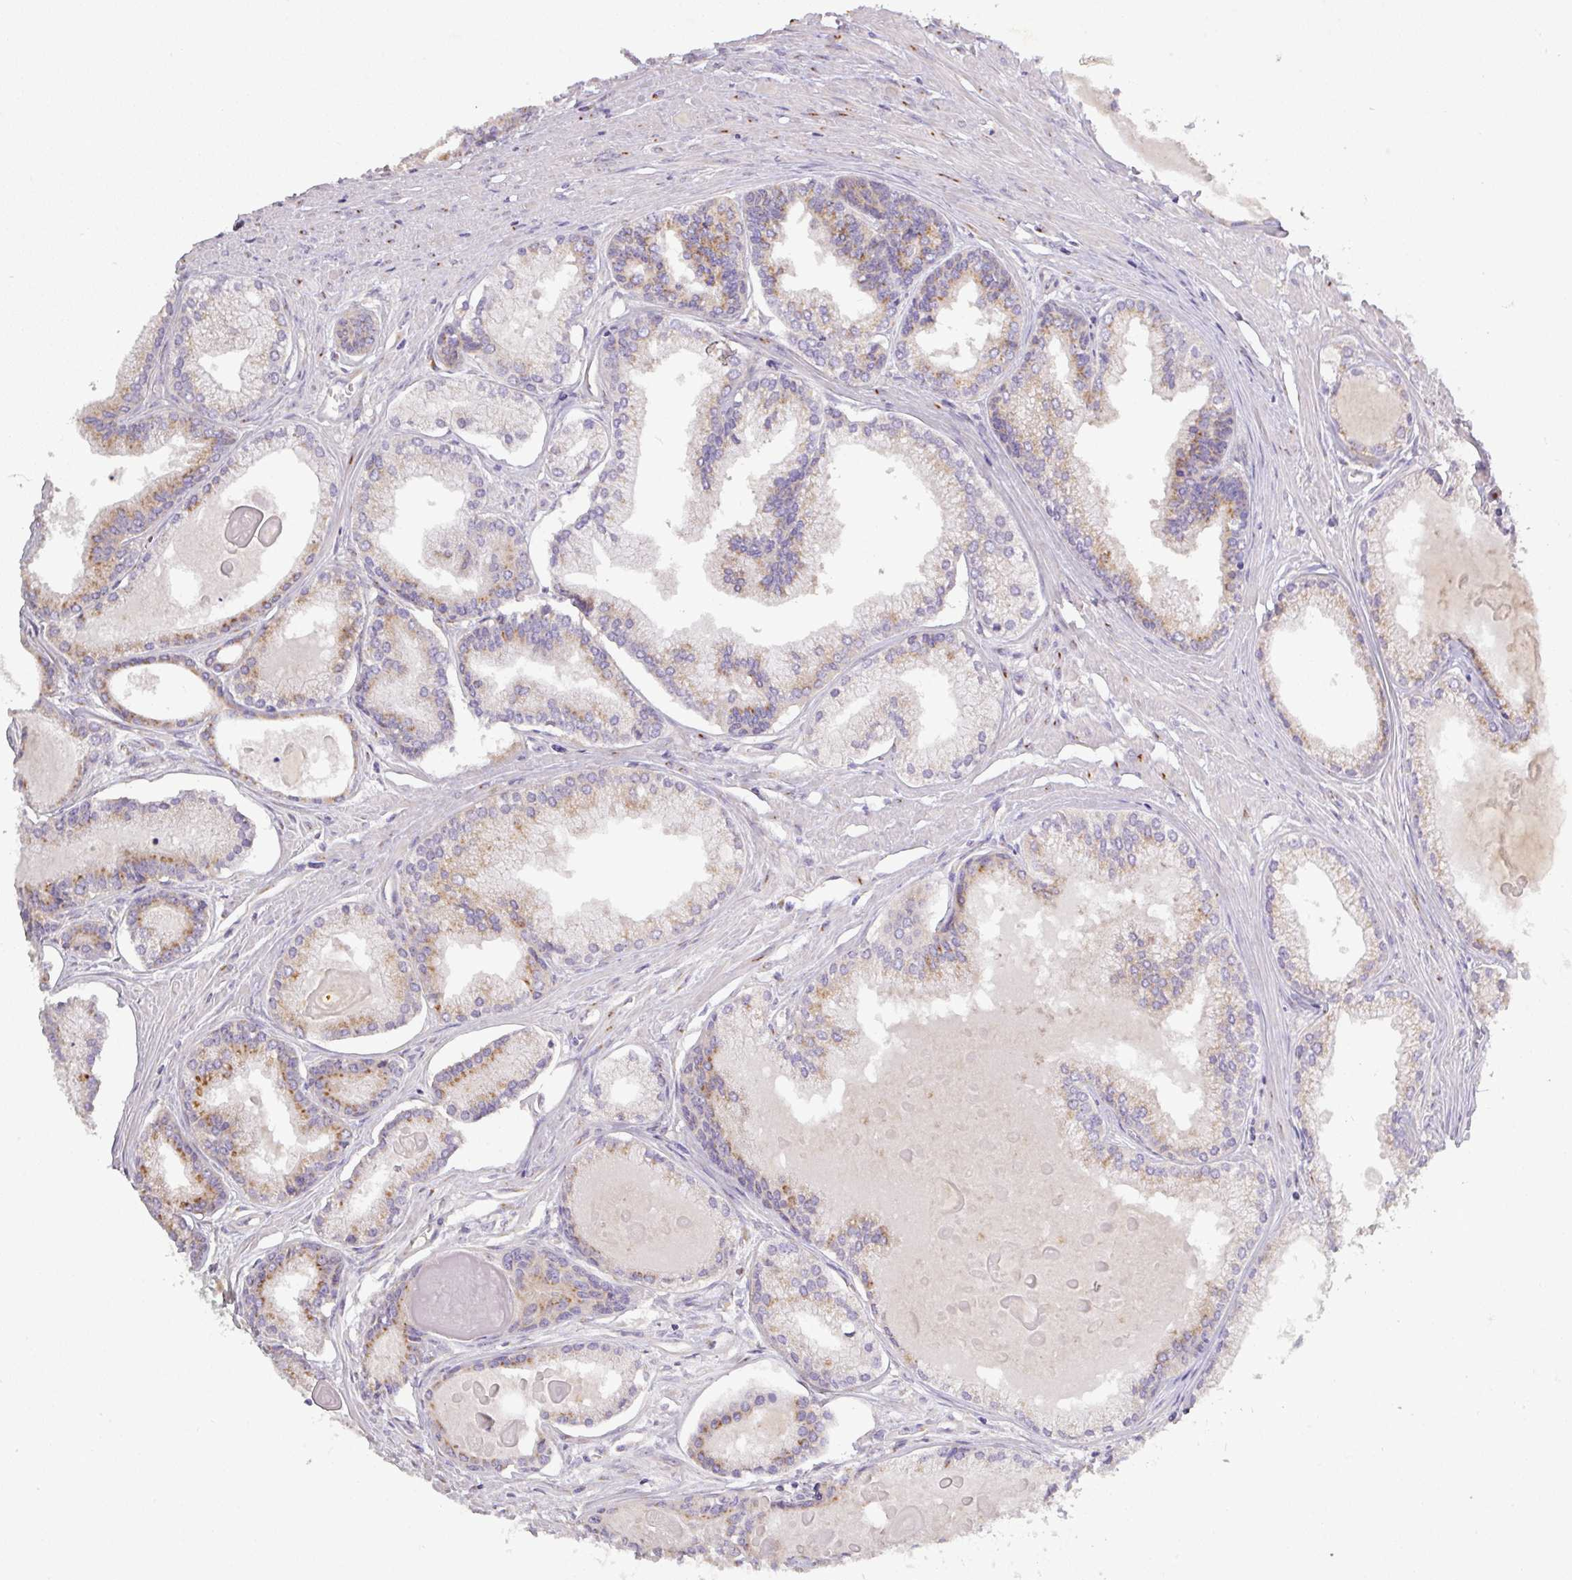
{"staining": {"intensity": "moderate", "quantity": "25%-75%", "location": "cytoplasmic/membranous"}, "tissue": "prostate cancer", "cell_type": "Tumor cells", "image_type": "cancer", "snomed": [{"axis": "morphology", "description": "Adenocarcinoma, High grade"}, {"axis": "topography", "description": "Prostate"}], "caption": "Prostate cancer stained with a brown dye reveals moderate cytoplasmic/membranous positive staining in about 25%-75% of tumor cells.", "gene": "VTI1A", "patient": {"sex": "male", "age": 68}}